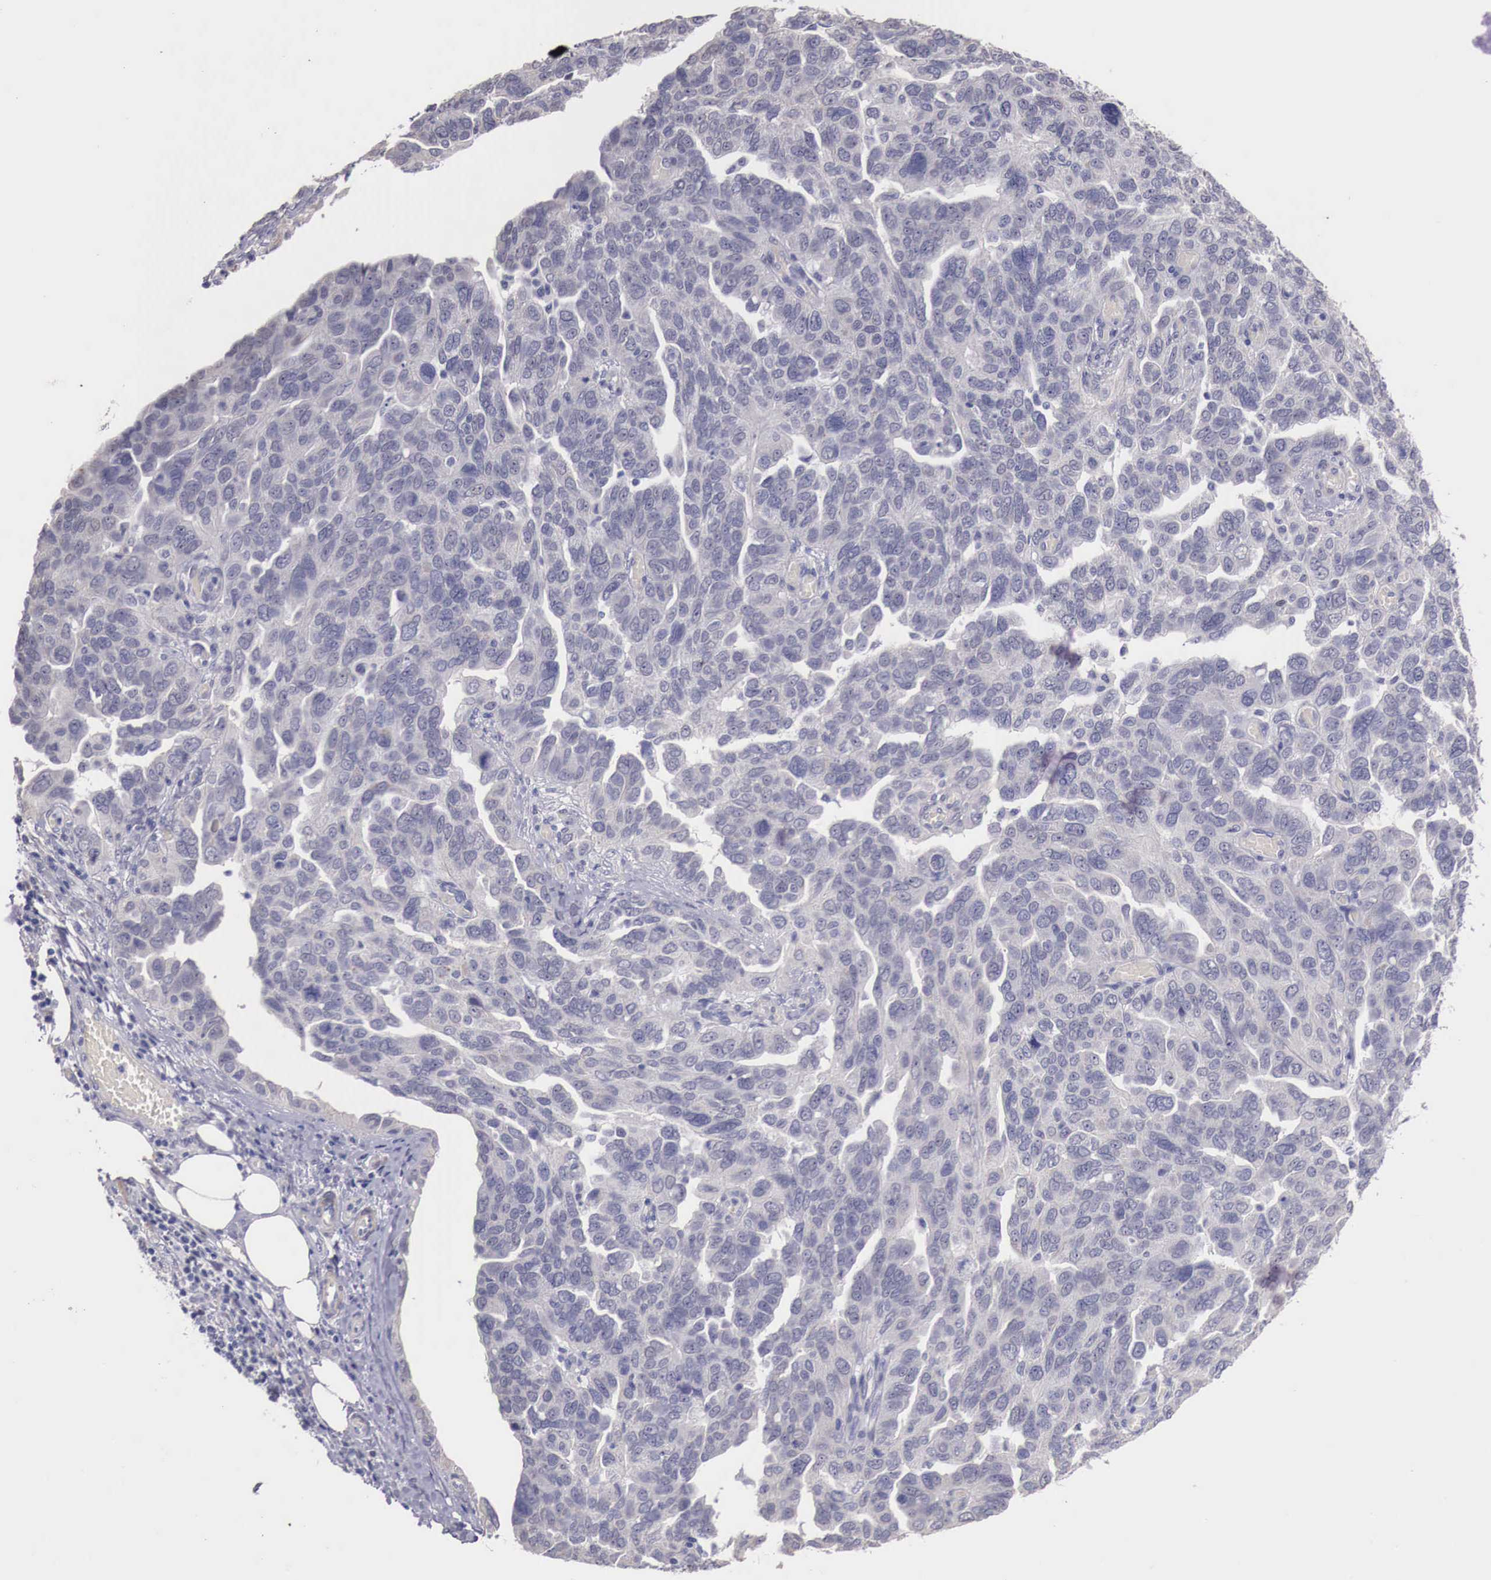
{"staining": {"intensity": "negative", "quantity": "none", "location": "none"}, "tissue": "ovarian cancer", "cell_type": "Tumor cells", "image_type": "cancer", "snomed": [{"axis": "morphology", "description": "Cystadenocarcinoma, serous, NOS"}, {"axis": "topography", "description": "Ovary"}], "caption": "High power microscopy micrograph of an IHC image of serous cystadenocarcinoma (ovarian), revealing no significant expression in tumor cells.", "gene": "ENOX2", "patient": {"sex": "female", "age": 64}}